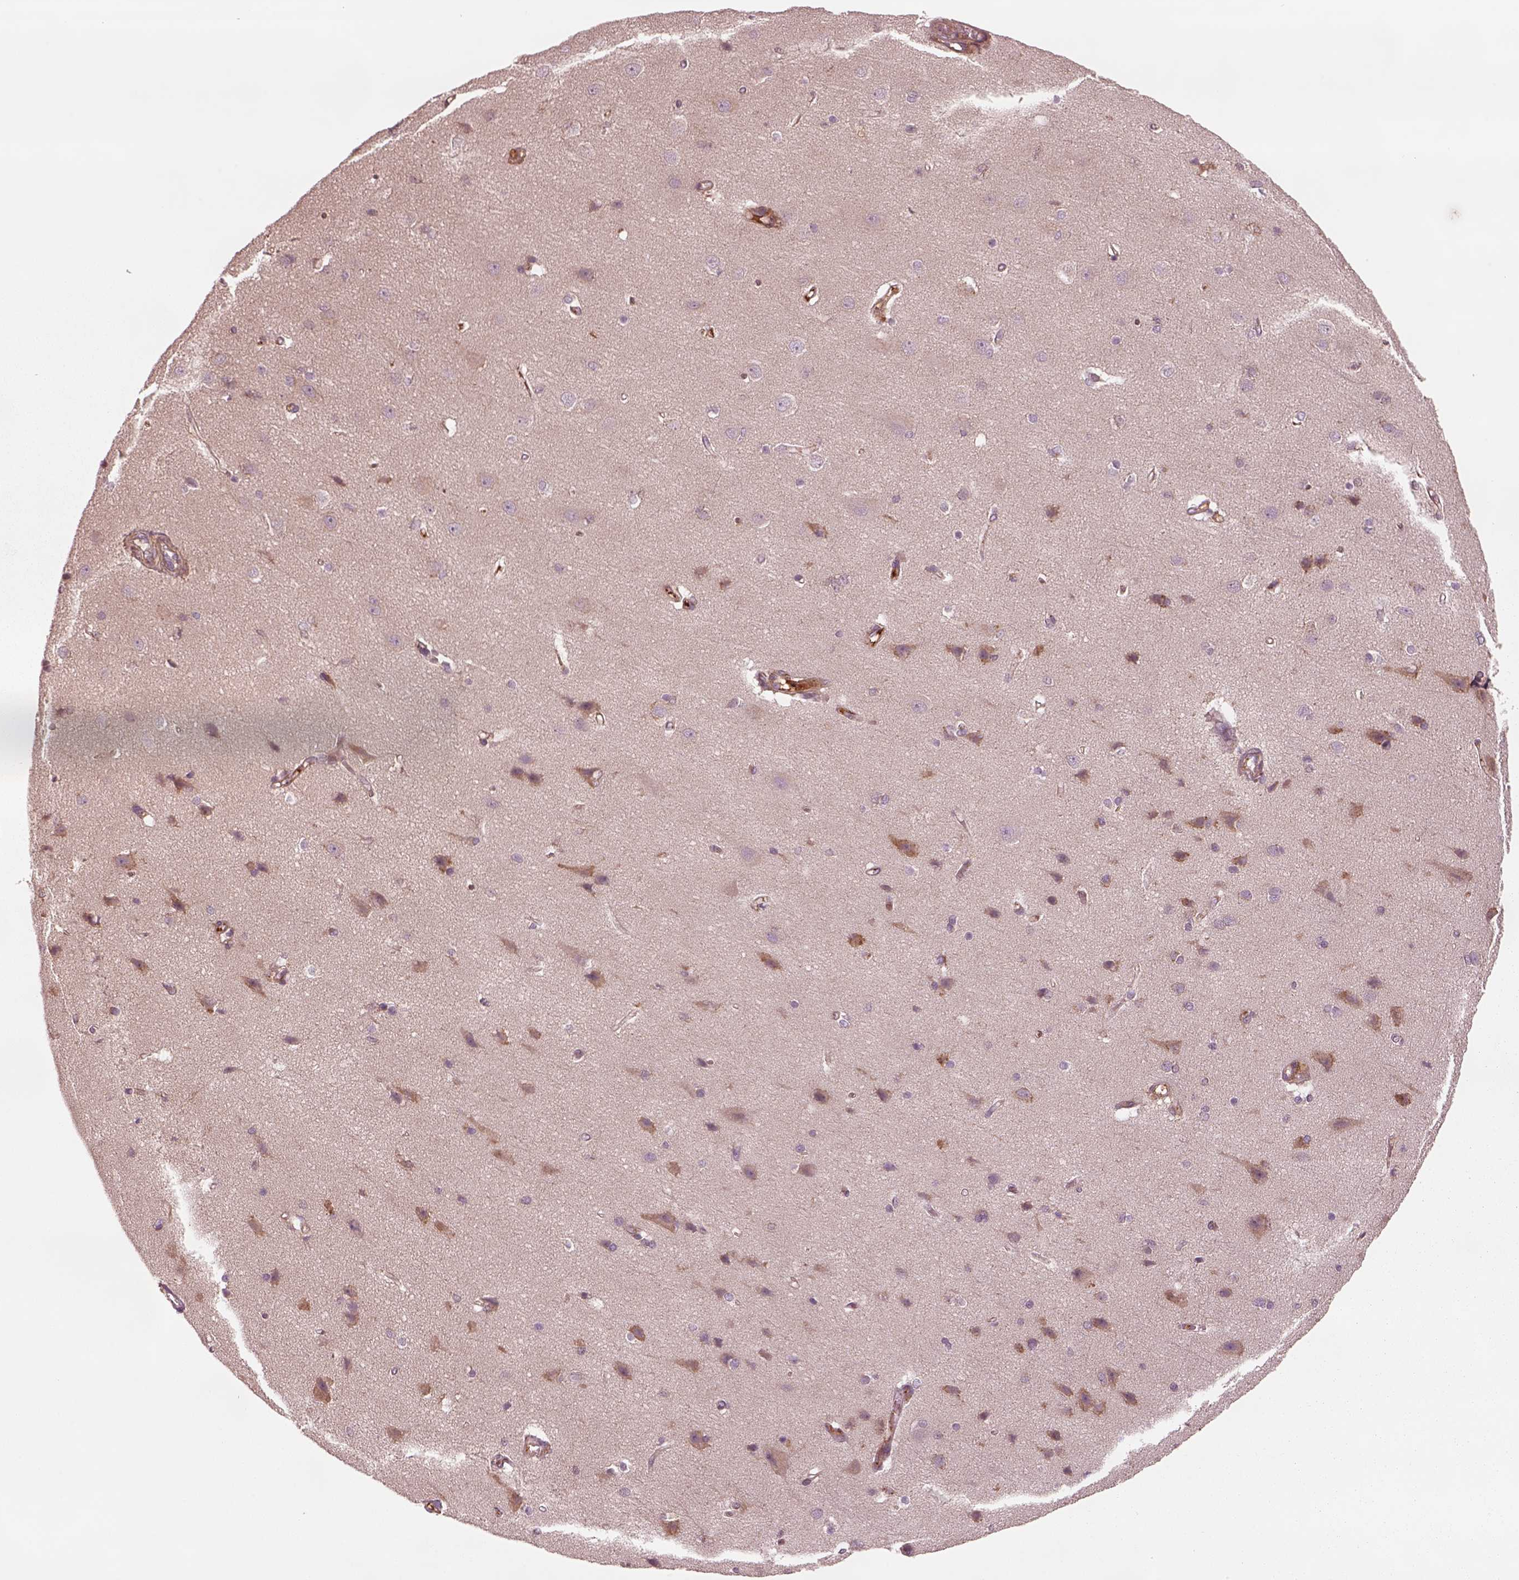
{"staining": {"intensity": "weak", "quantity": ">75%", "location": "cytoplasmic/membranous"}, "tissue": "cerebral cortex", "cell_type": "Endothelial cells", "image_type": "normal", "snomed": [{"axis": "morphology", "description": "Normal tissue, NOS"}, {"axis": "topography", "description": "Cerebral cortex"}], "caption": "Immunohistochemistry (IHC) staining of benign cerebral cortex, which reveals low levels of weak cytoplasmic/membranous staining in approximately >75% of endothelial cells indicating weak cytoplasmic/membranous protein staining. The staining was performed using DAB (3,3'-diaminobenzidine) (brown) for protein detection and nuclei were counterstained in hematoxylin (blue).", "gene": "ASCC2", "patient": {"sex": "male", "age": 37}}